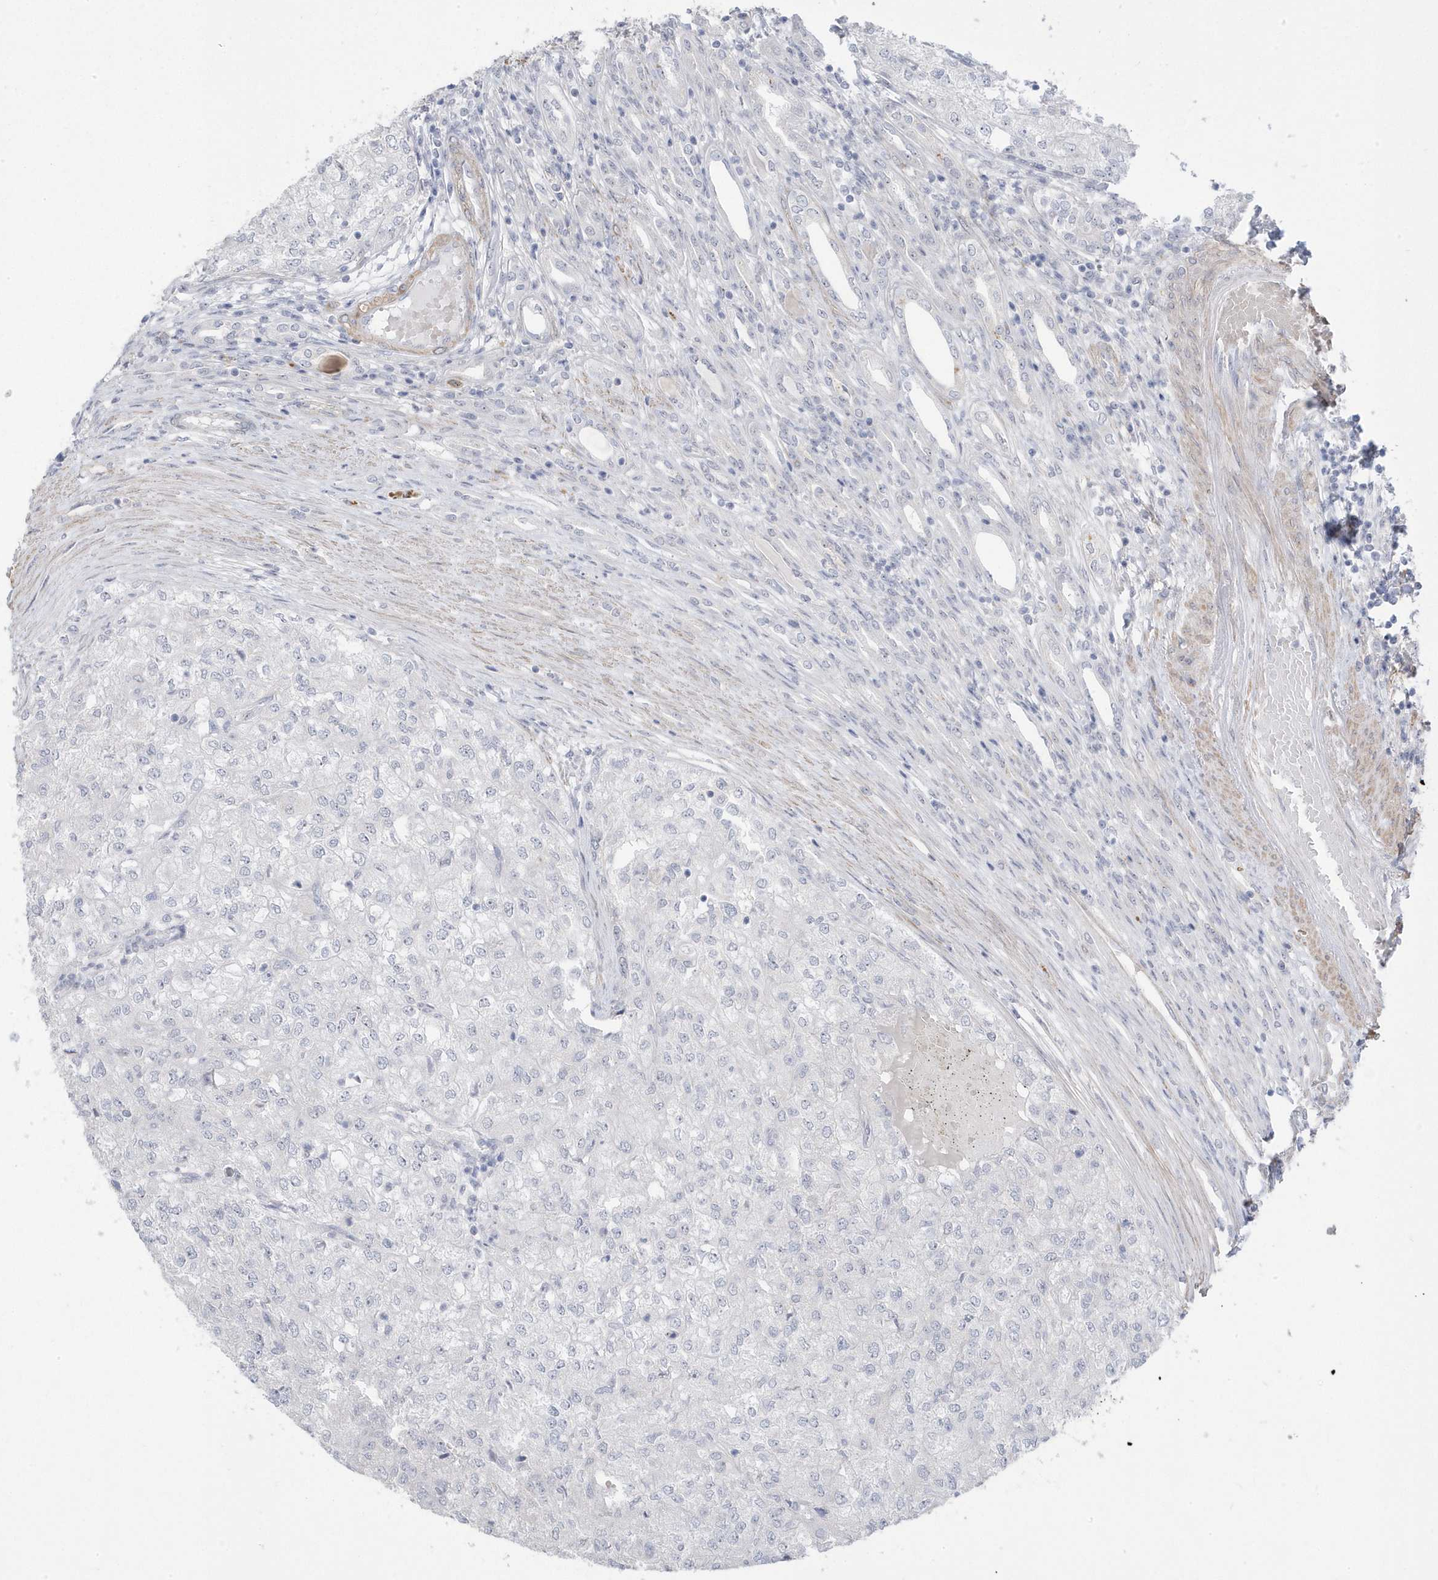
{"staining": {"intensity": "negative", "quantity": "none", "location": "none"}, "tissue": "renal cancer", "cell_type": "Tumor cells", "image_type": "cancer", "snomed": [{"axis": "morphology", "description": "Adenocarcinoma, NOS"}, {"axis": "topography", "description": "Kidney"}], "caption": "High magnification brightfield microscopy of adenocarcinoma (renal) stained with DAB (3,3'-diaminobenzidine) (brown) and counterstained with hematoxylin (blue): tumor cells show no significant expression.", "gene": "GTPBP6", "patient": {"sex": "female", "age": 54}}